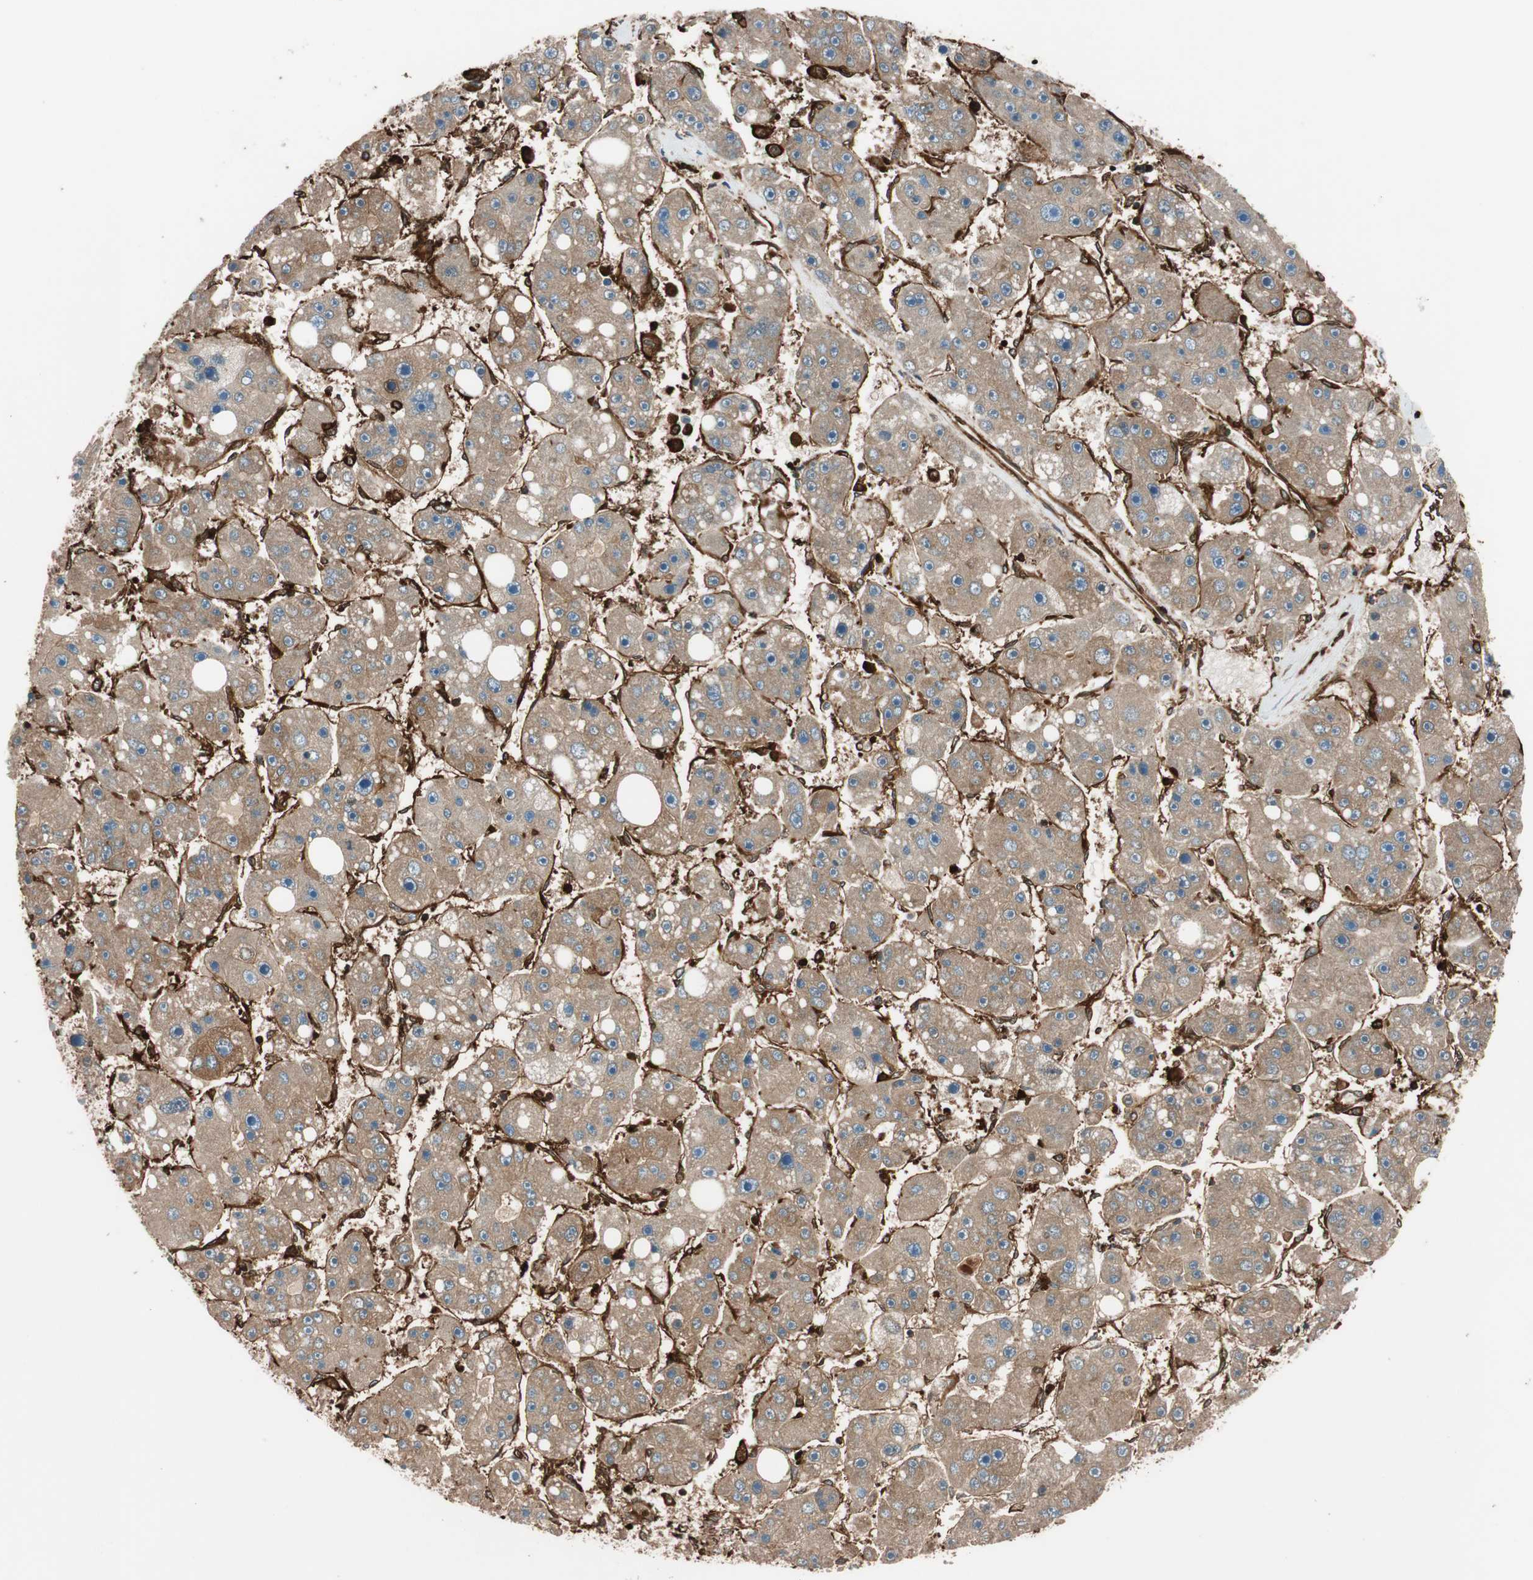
{"staining": {"intensity": "moderate", "quantity": ">75%", "location": "cytoplasmic/membranous"}, "tissue": "liver cancer", "cell_type": "Tumor cells", "image_type": "cancer", "snomed": [{"axis": "morphology", "description": "Carcinoma, Hepatocellular, NOS"}, {"axis": "topography", "description": "Liver"}], "caption": "Human liver cancer (hepatocellular carcinoma) stained with a protein marker reveals moderate staining in tumor cells.", "gene": "VASP", "patient": {"sex": "female", "age": 61}}